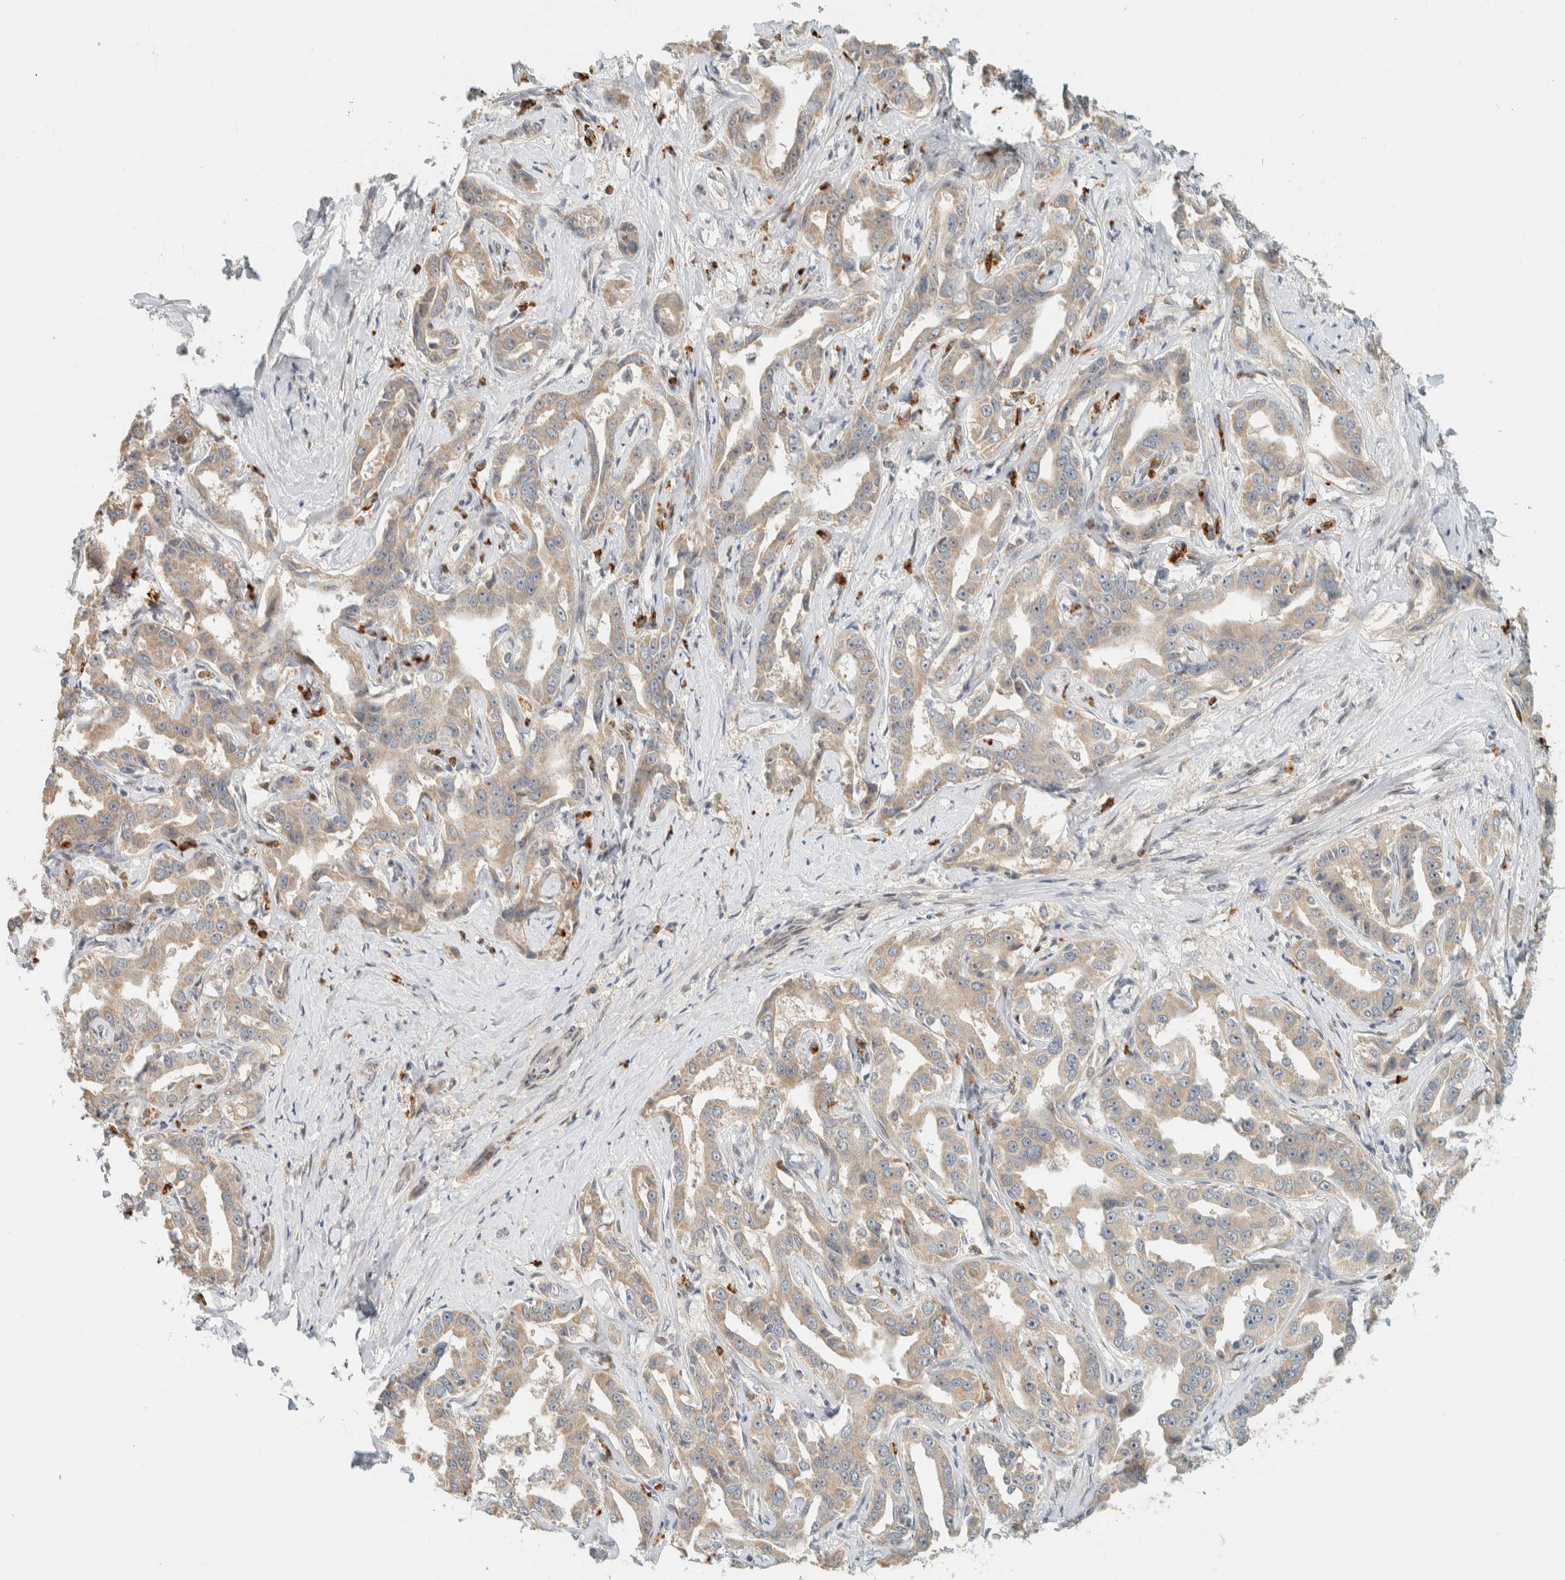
{"staining": {"intensity": "weak", "quantity": ">75%", "location": "cytoplasmic/membranous"}, "tissue": "liver cancer", "cell_type": "Tumor cells", "image_type": "cancer", "snomed": [{"axis": "morphology", "description": "Cholangiocarcinoma"}, {"axis": "topography", "description": "Liver"}], "caption": "Cholangiocarcinoma (liver) tissue reveals weak cytoplasmic/membranous staining in about >75% of tumor cells", "gene": "CCDC171", "patient": {"sex": "male", "age": 59}}